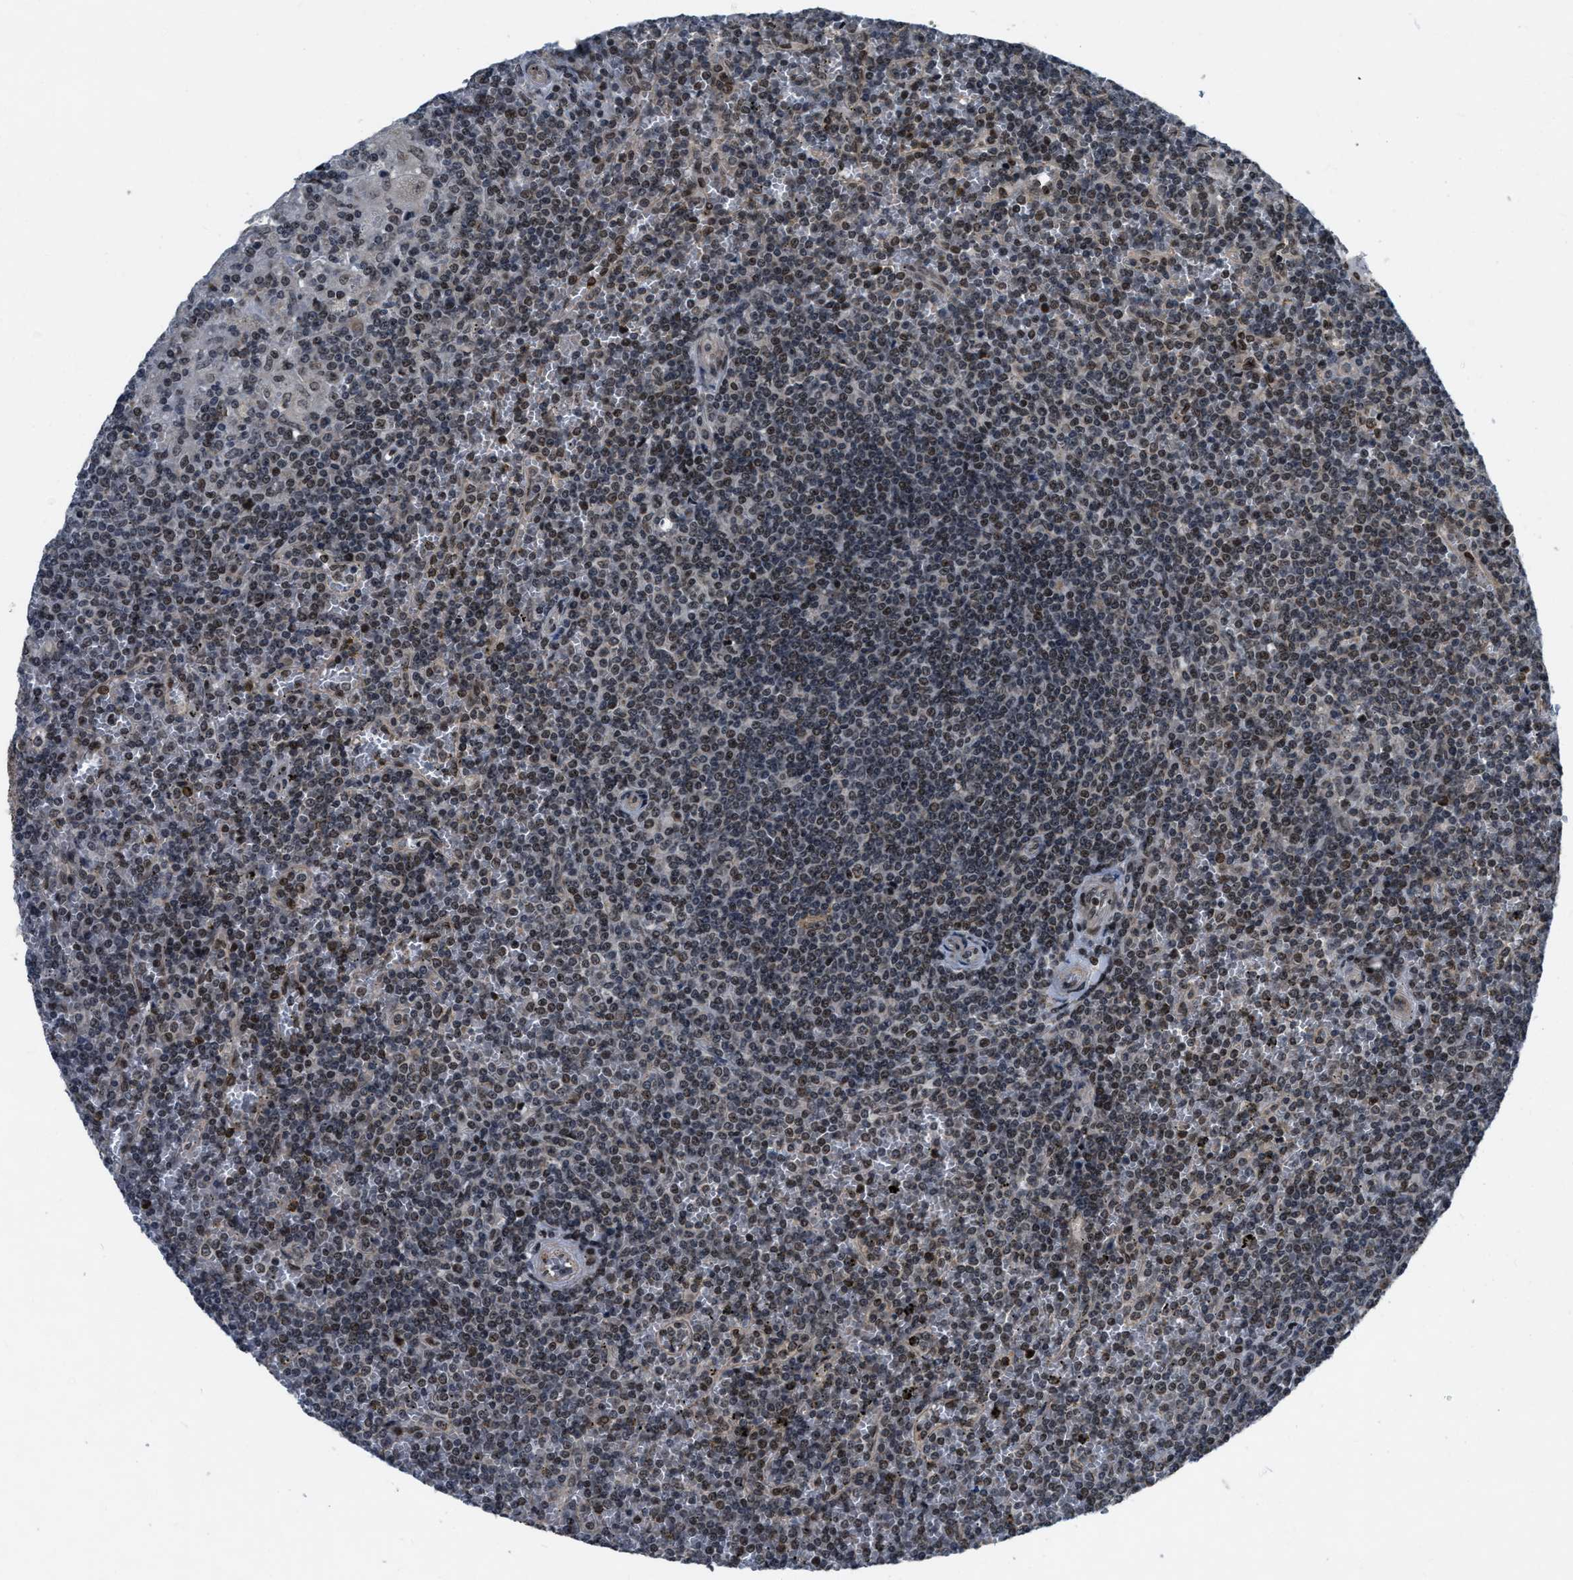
{"staining": {"intensity": "weak", "quantity": "25%-75%", "location": "nuclear"}, "tissue": "lymphoma", "cell_type": "Tumor cells", "image_type": "cancer", "snomed": [{"axis": "morphology", "description": "Malignant lymphoma, non-Hodgkin's type, Low grade"}, {"axis": "topography", "description": "Spleen"}], "caption": "Immunohistochemistry (IHC) (DAB (3,3'-diaminobenzidine)) staining of lymphoma demonstrates weak nuclear protein staining in about 25%-75% of tumor cells.", "gene": "ZNHIT1", "patient": {"sex": "female", "age": 19}}